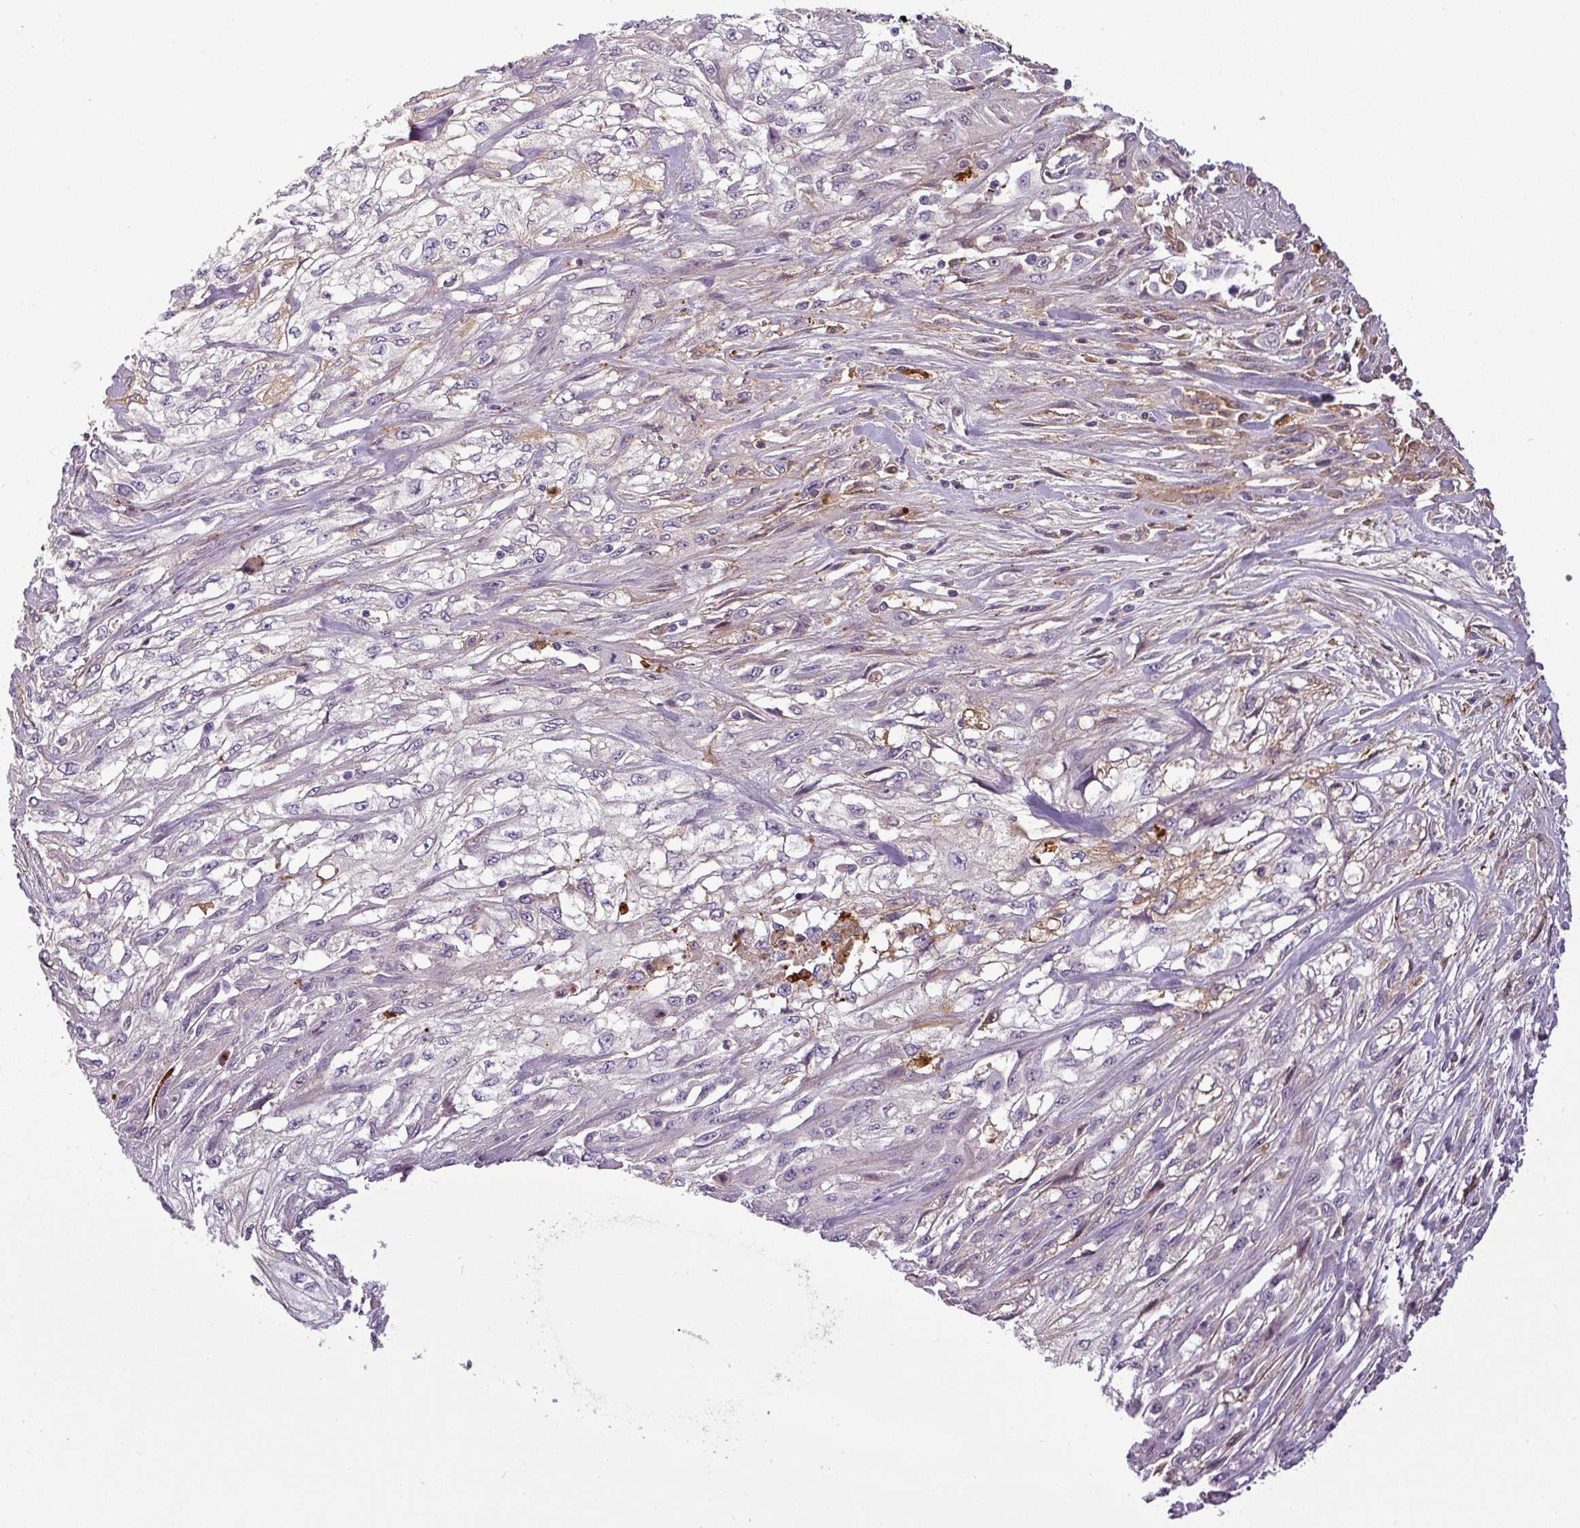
{"staining": {"intensity": "negative", "quantity": "none", "location": "none"}, "tissue": "skin cancer", "cell_type": "Tumor cells", "image_type": "cancer", "snomed": [{"axis": "morphology", "description": "Squamous cell carcinoma, NOS"}, {"axis": "morphology", "description": "Squamous cell carcinoma, metastatic, NOS"}, {"axis": "topography", "description": "Skin"}, {"axis": "topography", "description": "Lymph node"}], "caption": "The immunohistochemistry (IHC) photomicrograph has no significant expression in tumor cells of skin cancer tissue.", "gene": "APOC1", "patient": {"sex": "male", "age": 75}}